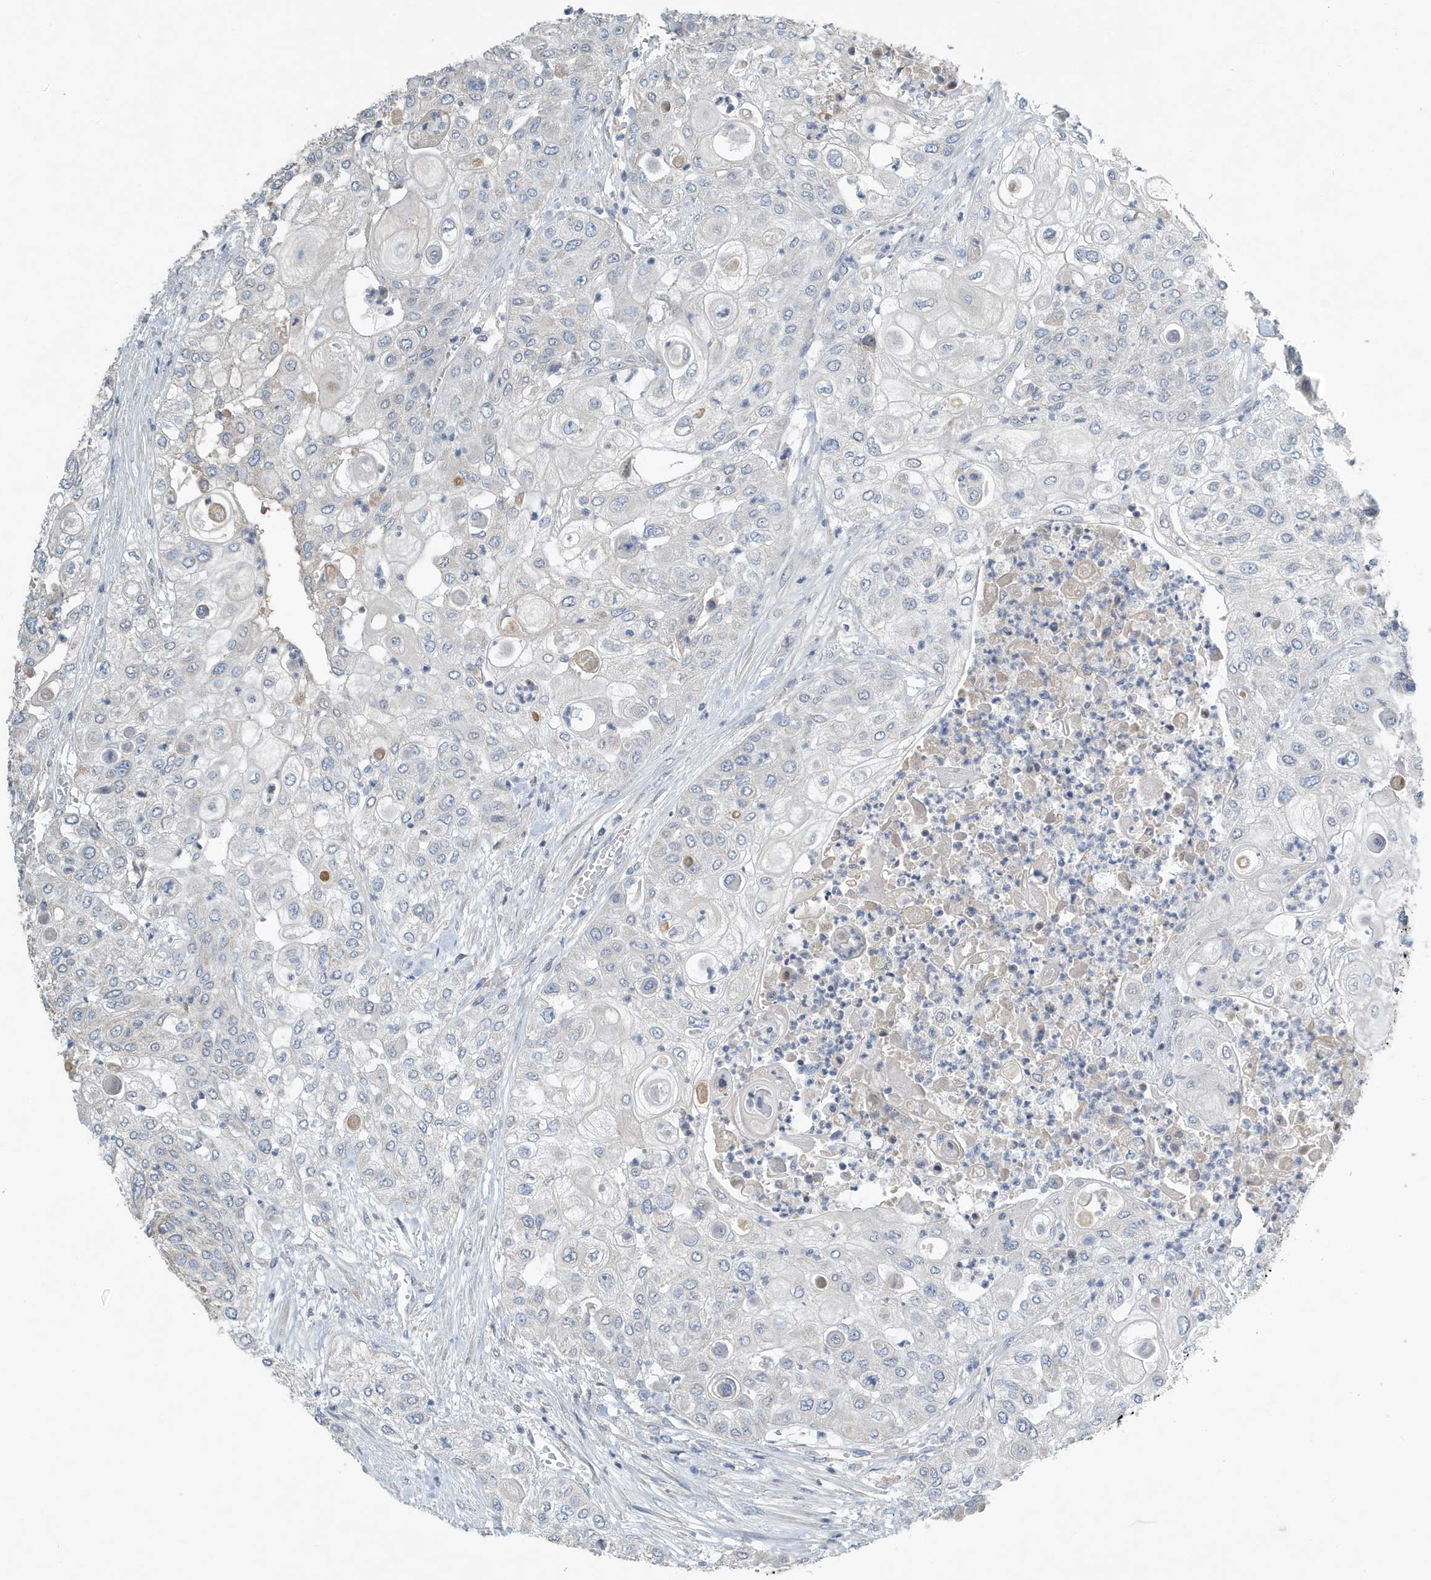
{"staining": {"intensity": "negative", "quantity": "none", "location": "none"}, "tissue": "urothelial cancer", "cell_type": "Tumor cells", "image_type": "cancer", "snomed": [{"axis": "morphology", "description": "Urothelial carcinoma, High grade"}, {"axis": "topography", "description": "Urinary bladder"}], "caption": "Tumor cells show no significant positivity in high-grade urothelial carcinoma. The staining was performed using DAB (3,3'-diaminobenzidine) to visualize the protein expression in brown, while the nuclei were stained in blue with hematoxylin (Magnification: 20x).", "gene": "UGT2B4", "patient": {"sex": "female", "age": 79}}